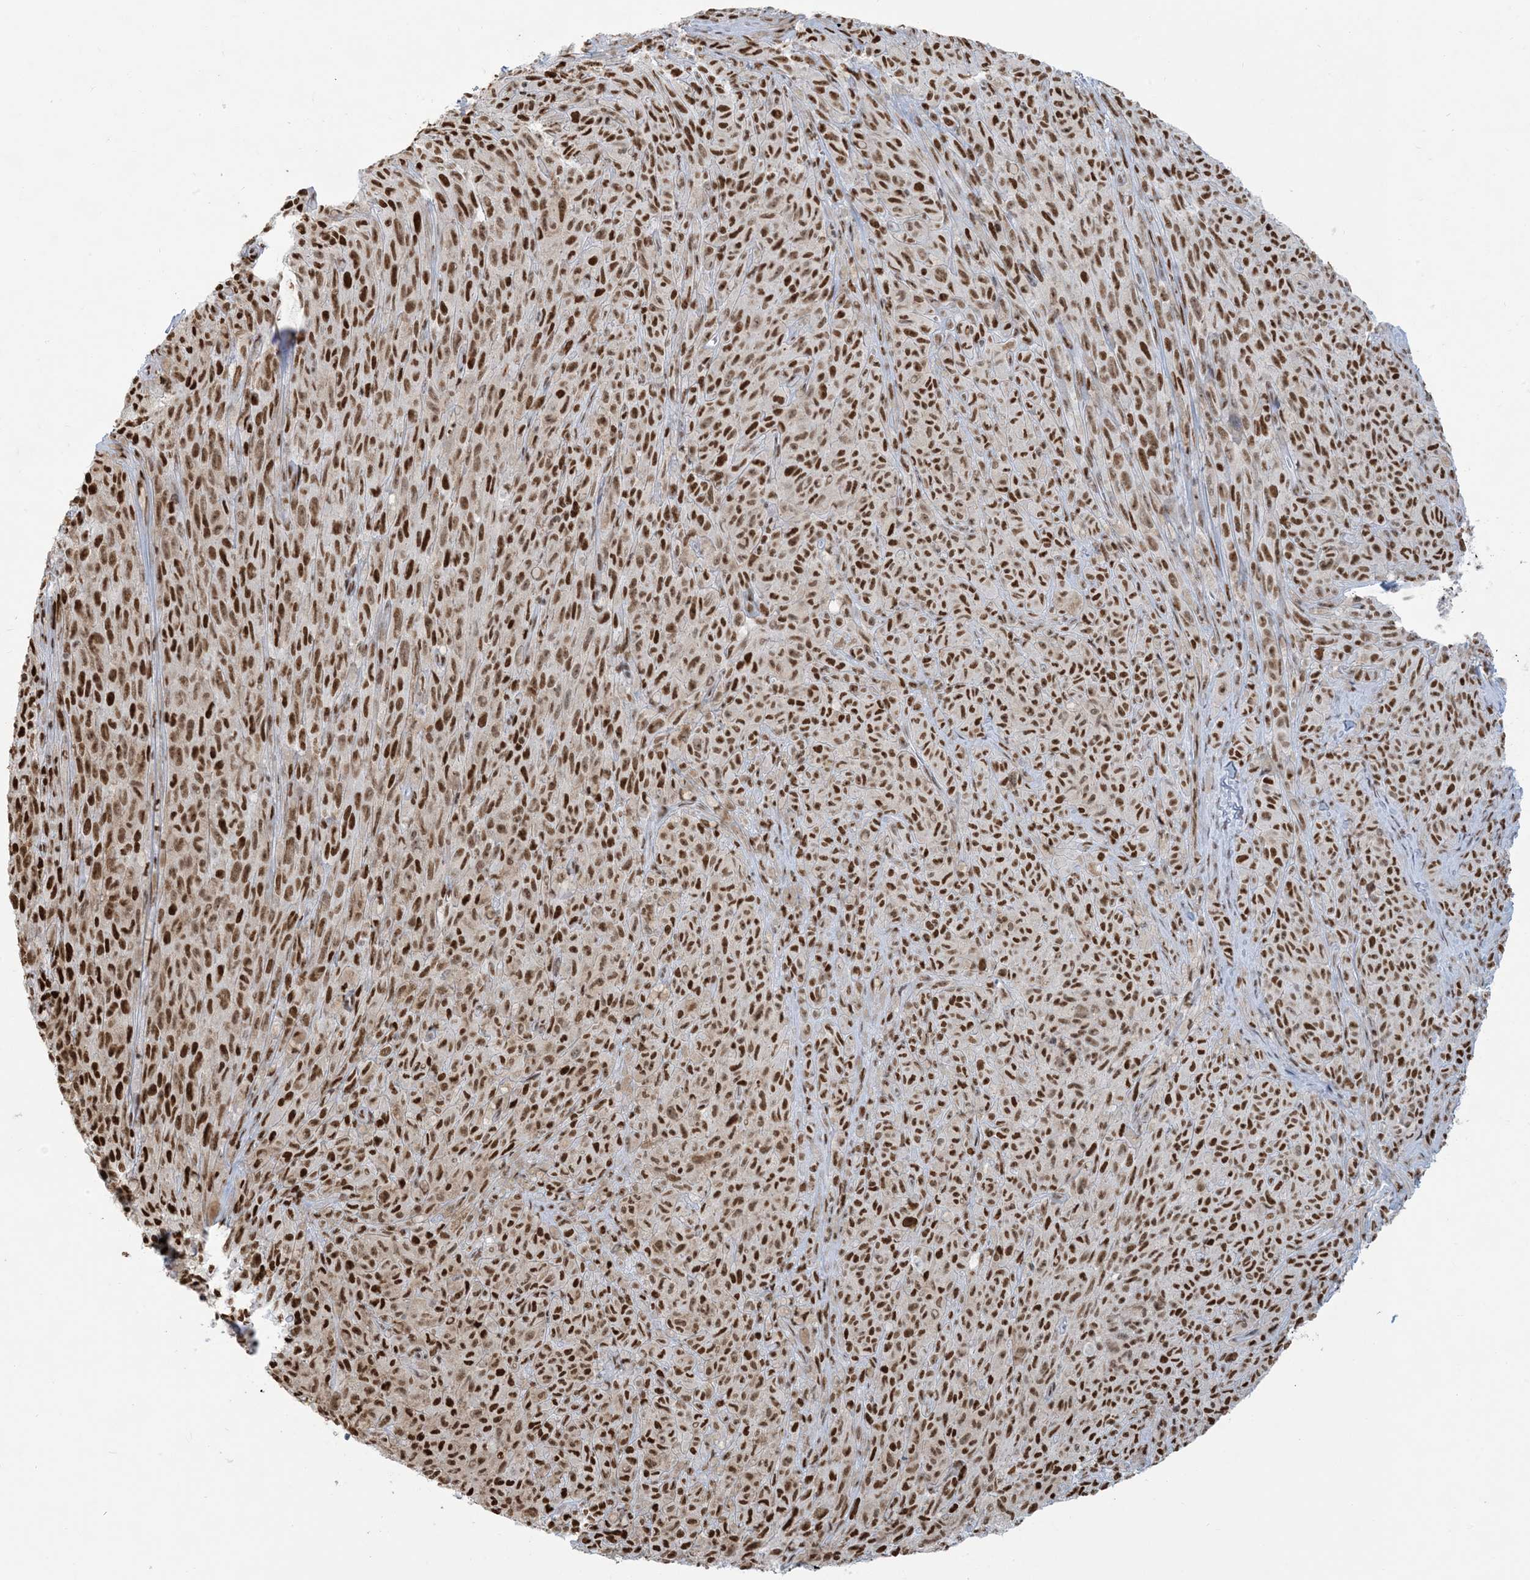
{"staining": {"intensity": "strong", "quantity": ">75%", "location": "nuclear"}, "tissue": "melanoma", "cell_type": "Tumor cells", "image_type": "cancer", "snomed": [{"axis": "morphology", "description": "Malignant melanoma, NOS"}, {"axis": "topography", "description": "Skin"}], "caption": "Human melanoma stained for a protein (brown) demonstrates strong nuclear positive staining in about >75% of tumor cells.", "gene": "STAG1", "patient": {"sex": "female", "age": 82}}